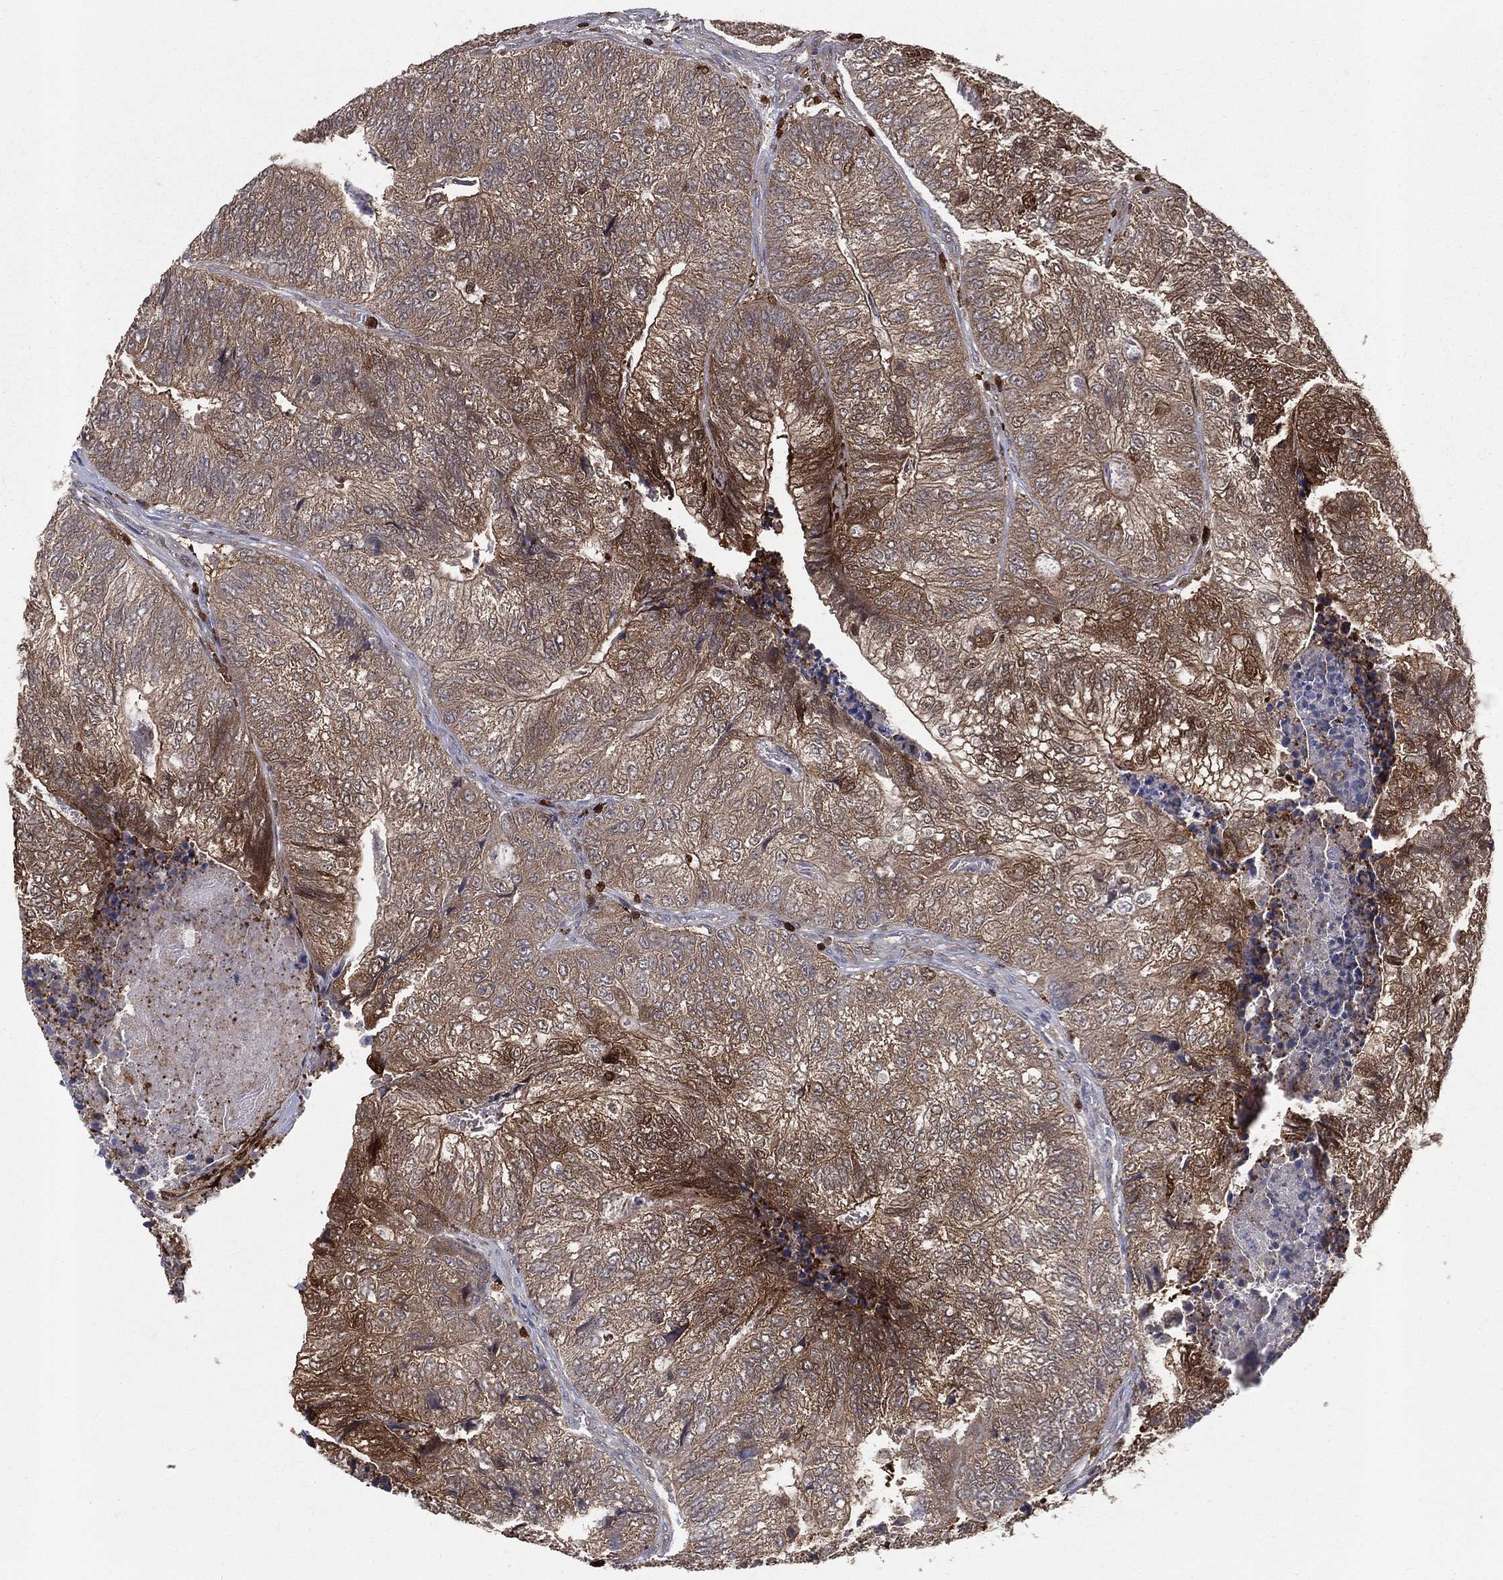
{"staining": {"intensity": "moderate", "quantity": "<25%", "location": "cytoplasmic/membranous"}, "tissue": "colorectal cancer", "cell_type": "Tumor cells", "image_type": "cancer", "snomed": [{"axis": "morphology", "description": "Adenocarcinoma, NOS"}, {"axis": "topography", "description": "Colon"}], "caption": "Immunohistochemistry (IHC) (DAB (3,3'-diaminobenzidine)) staining of adenocarcinoma (colorectal) displays moderate cytoplasmic/membranous protein expression in approximately <25% of tumor cells.", "gene": "ENO1", "patient": {"sex": "female", "age": 67}}